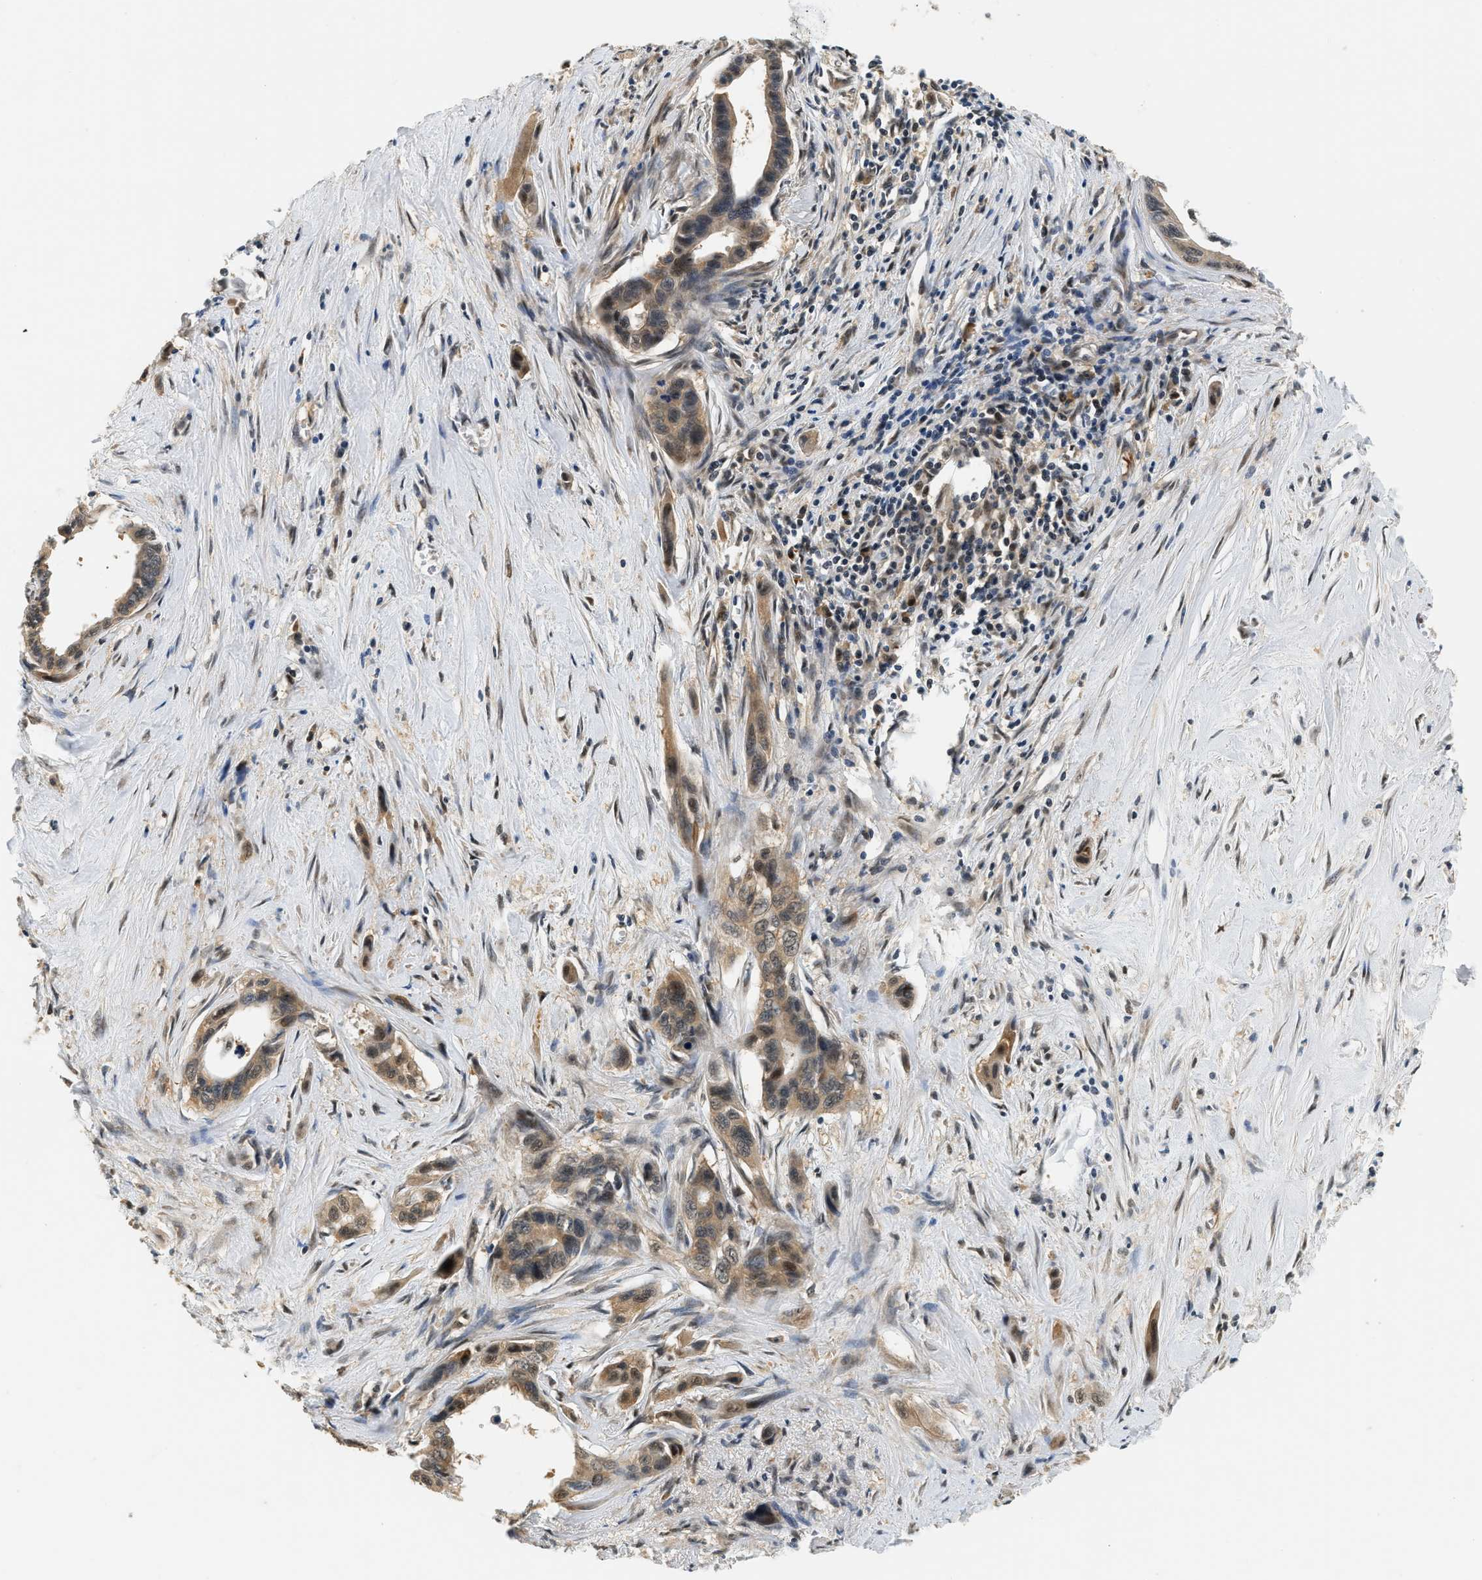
{"staining": {"intensity": "moderate", "quantity": ">75%", "location": "cytoplasmic/membranous"}, "tissue": "pancreatic cancer", "cell_type": "Tumor cells", "image_type": "cancer", "snomed": [{"axis": "morphology", "description": "Adenocarcinoma, NOS"}, {"axis": "topography", "description": "Pancreas"}], "caption": "Protein expression analysis of pancreatic cancer (adenocarcinoma) displays moderate cytoplasmic/membranous positivity in approximately >75% of tumor cells. The staining was performed using DAB, with brown indicating positive protein expression. Nuclei are stained blue with hematoxylin.", "gene": "PSMD3", "patient": {"sex": "male", "age": 73}}